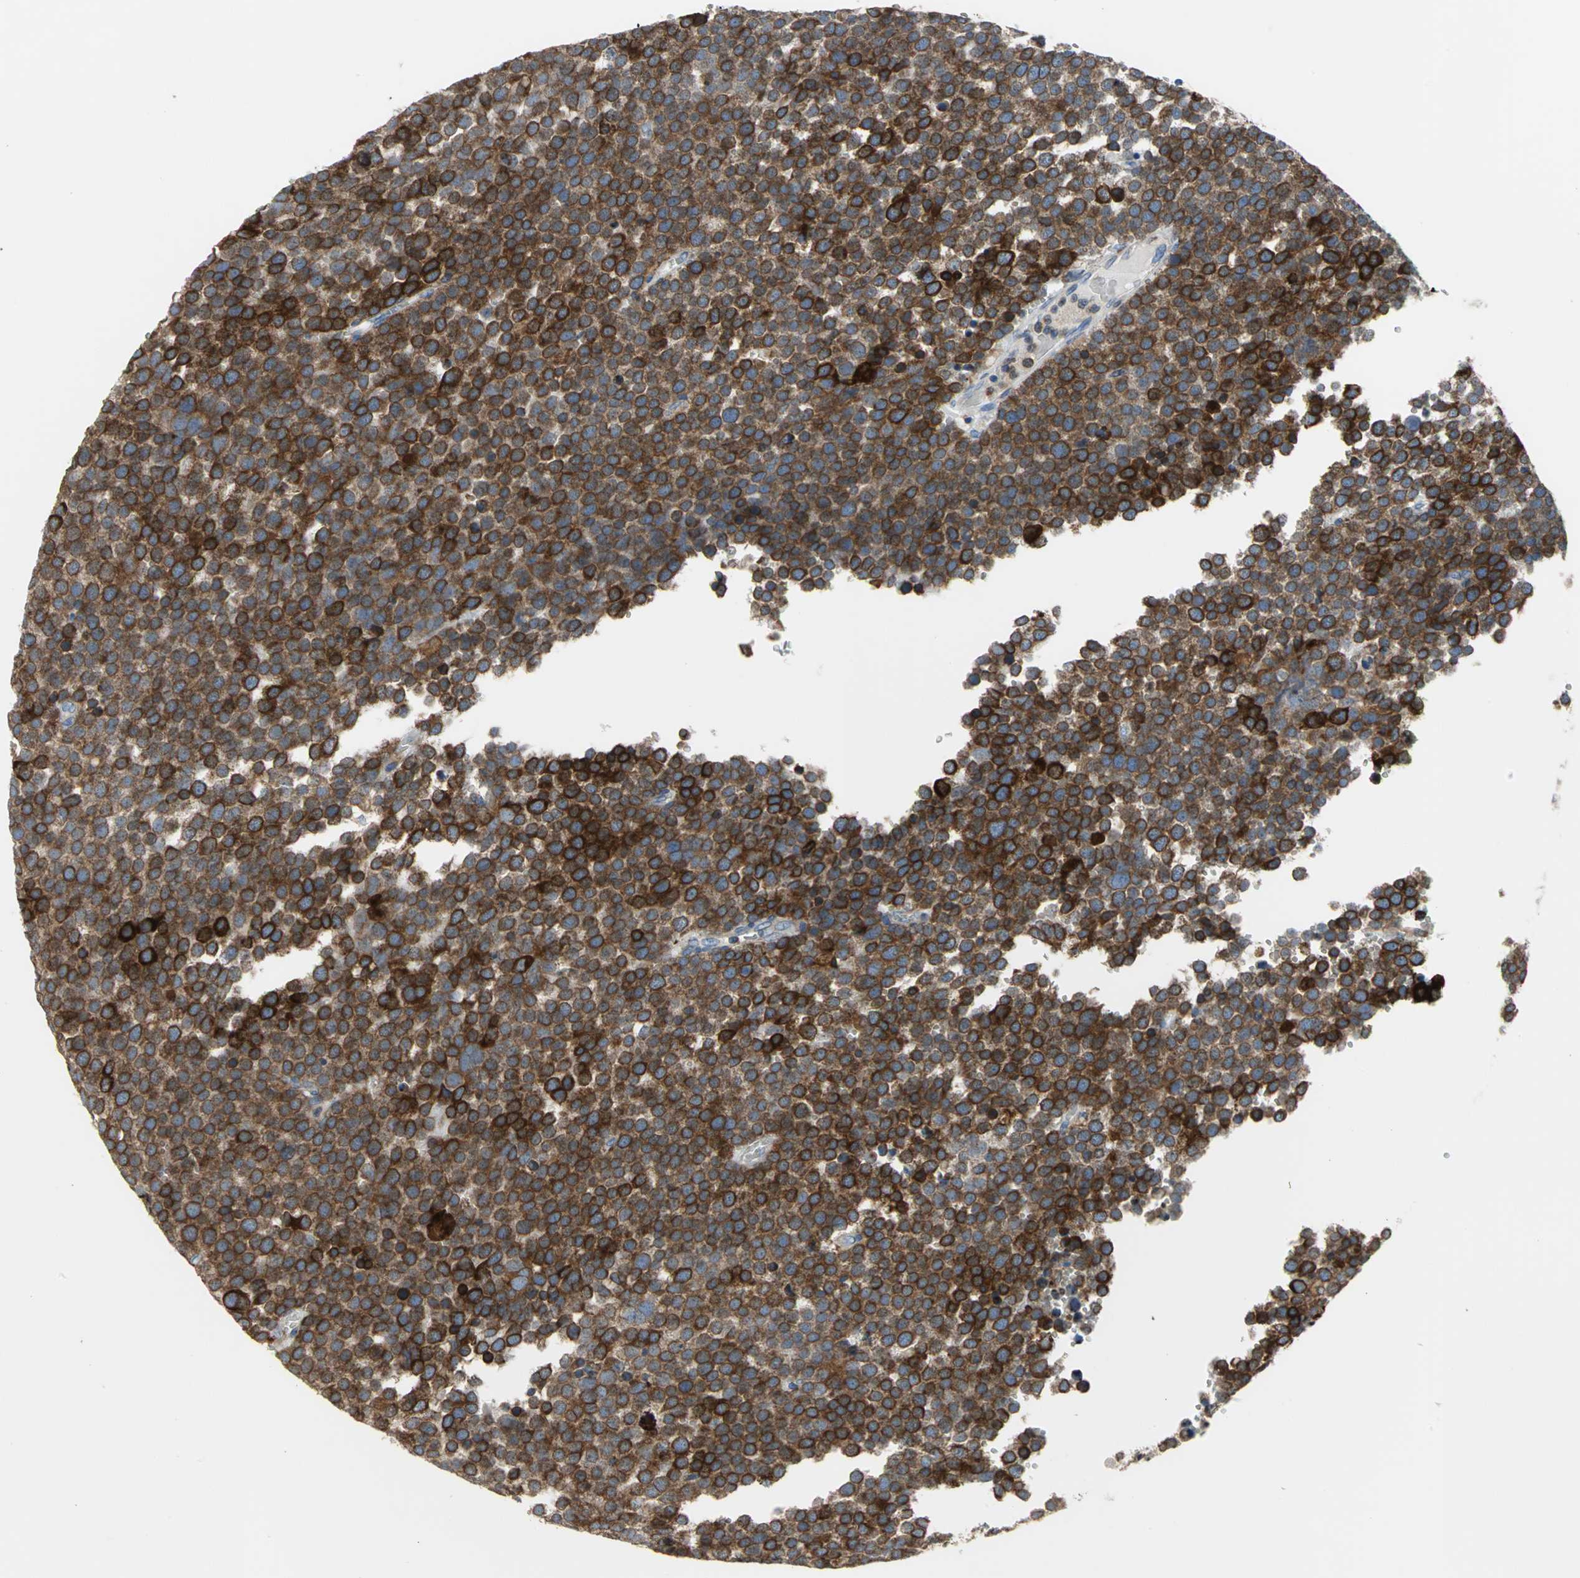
{"staining": {"intensity": "strong", "quantity": ">75%", "location": "cytoplasmic/membranous"}, "tissue": "testis cancer", "cell_type": "Tumor cells", "image_type": "cancer", "snomed": [{"axis": "morphology", "description": "Seminoma, NOS"}, {"axis": "topography", "description": "Testis"}], "caption": "A brown stain shows strong cytoplasmic/membranous positivity of a protein in human seminoma (testis) tumor cells.", "gene": "SDF2L1", "patient": {"sex": "male", "age": 71}}